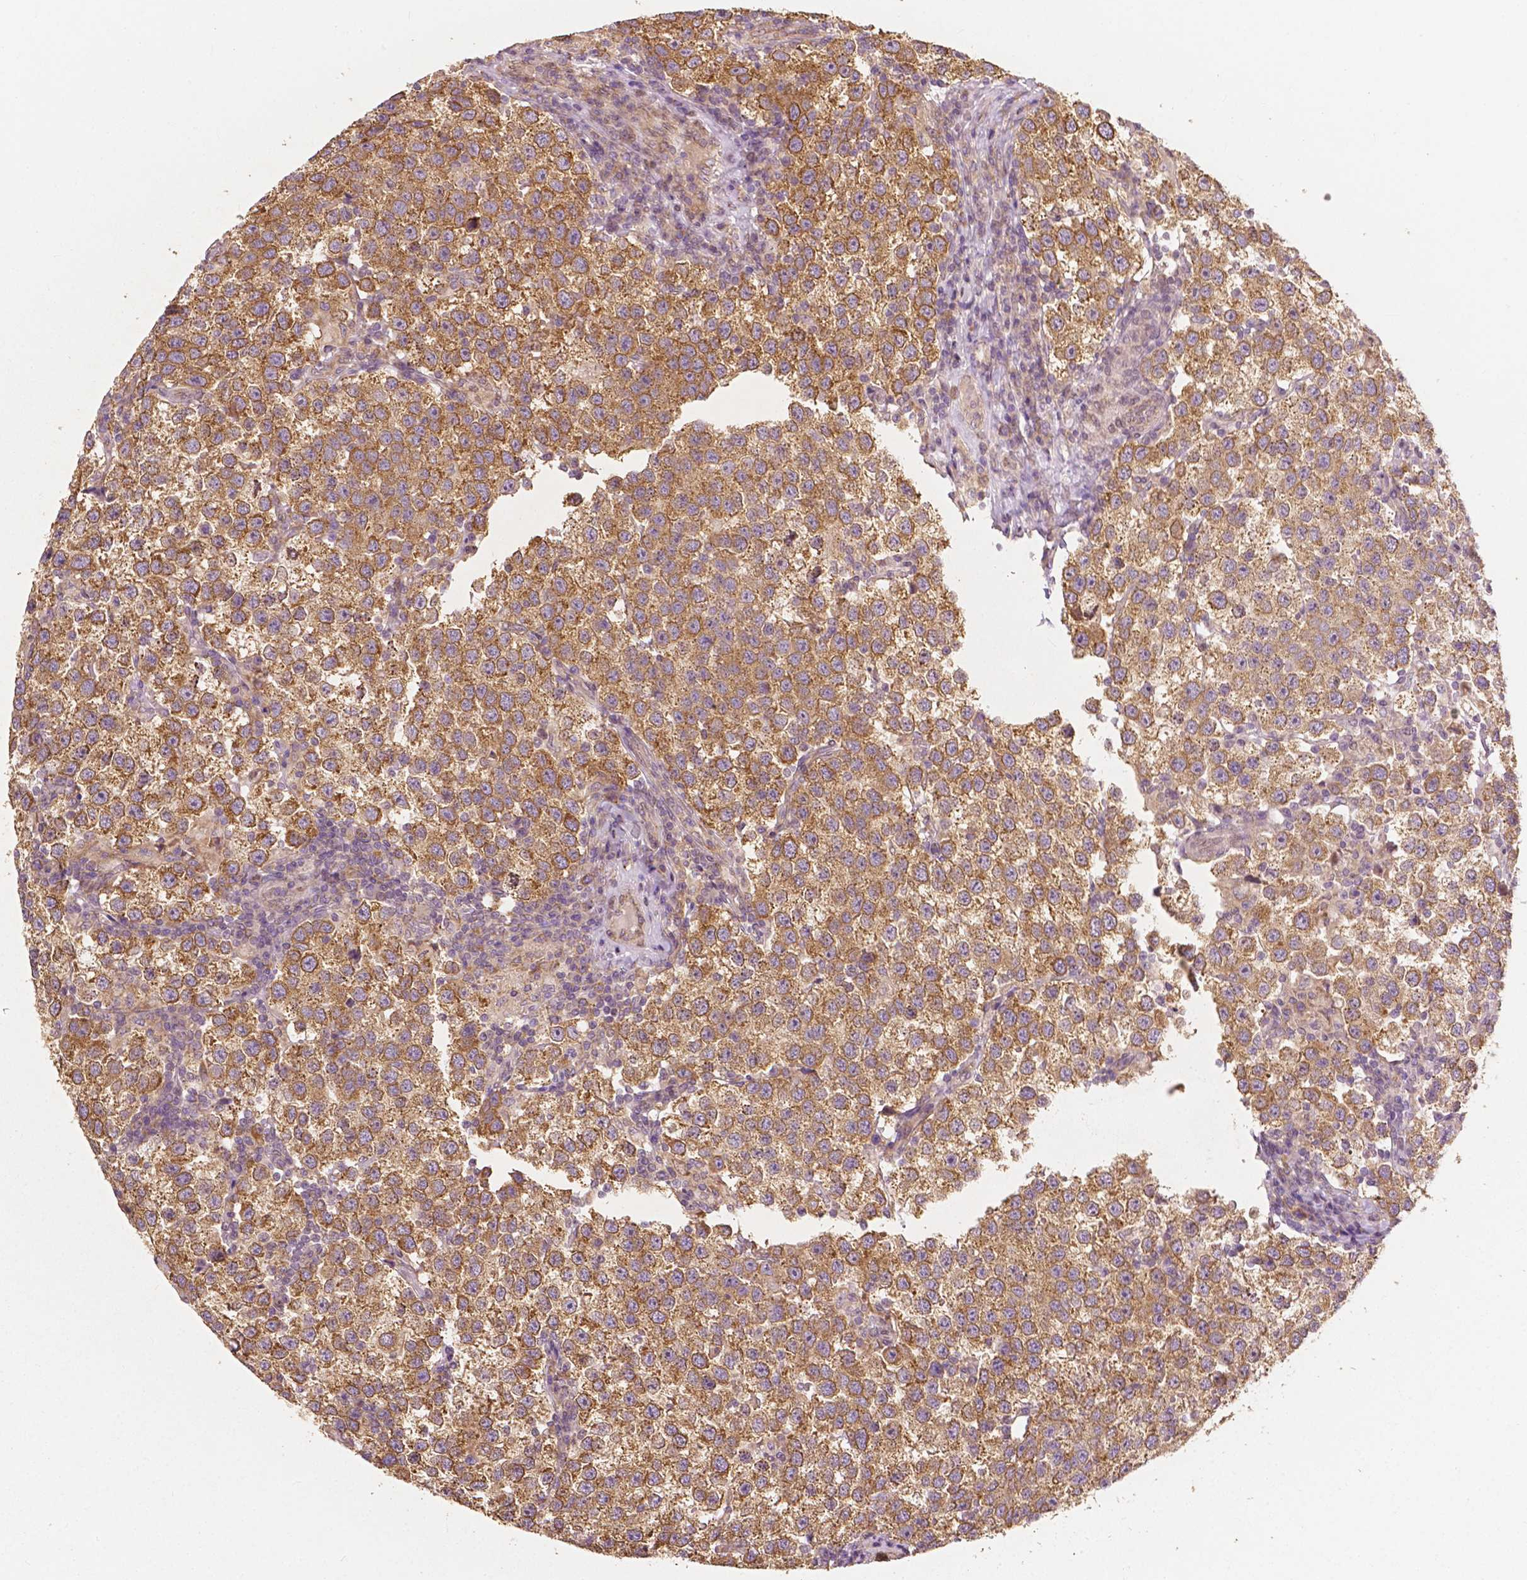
{"staining": {"intensity": "moderate", "quantity": ">75%", "location": "cytoplasmic/membranous"}, "tissue": "testis cancer", "cell_type": "Tumor cells", "image_type": "cancer", "snomed": [{"axis": "morphology", "description": "Seminoma, NOS"}, {"axis": "topography", "description": "Testis"}], "caption": "Seminoma (testis) was stained to show a protein in brown. There is medium levels of moderate cytoplasmic/membranous positivity in about >75% of tumor cells.", "gene": "G3BP1", "patient": {"sex": "male", "age": 37}}